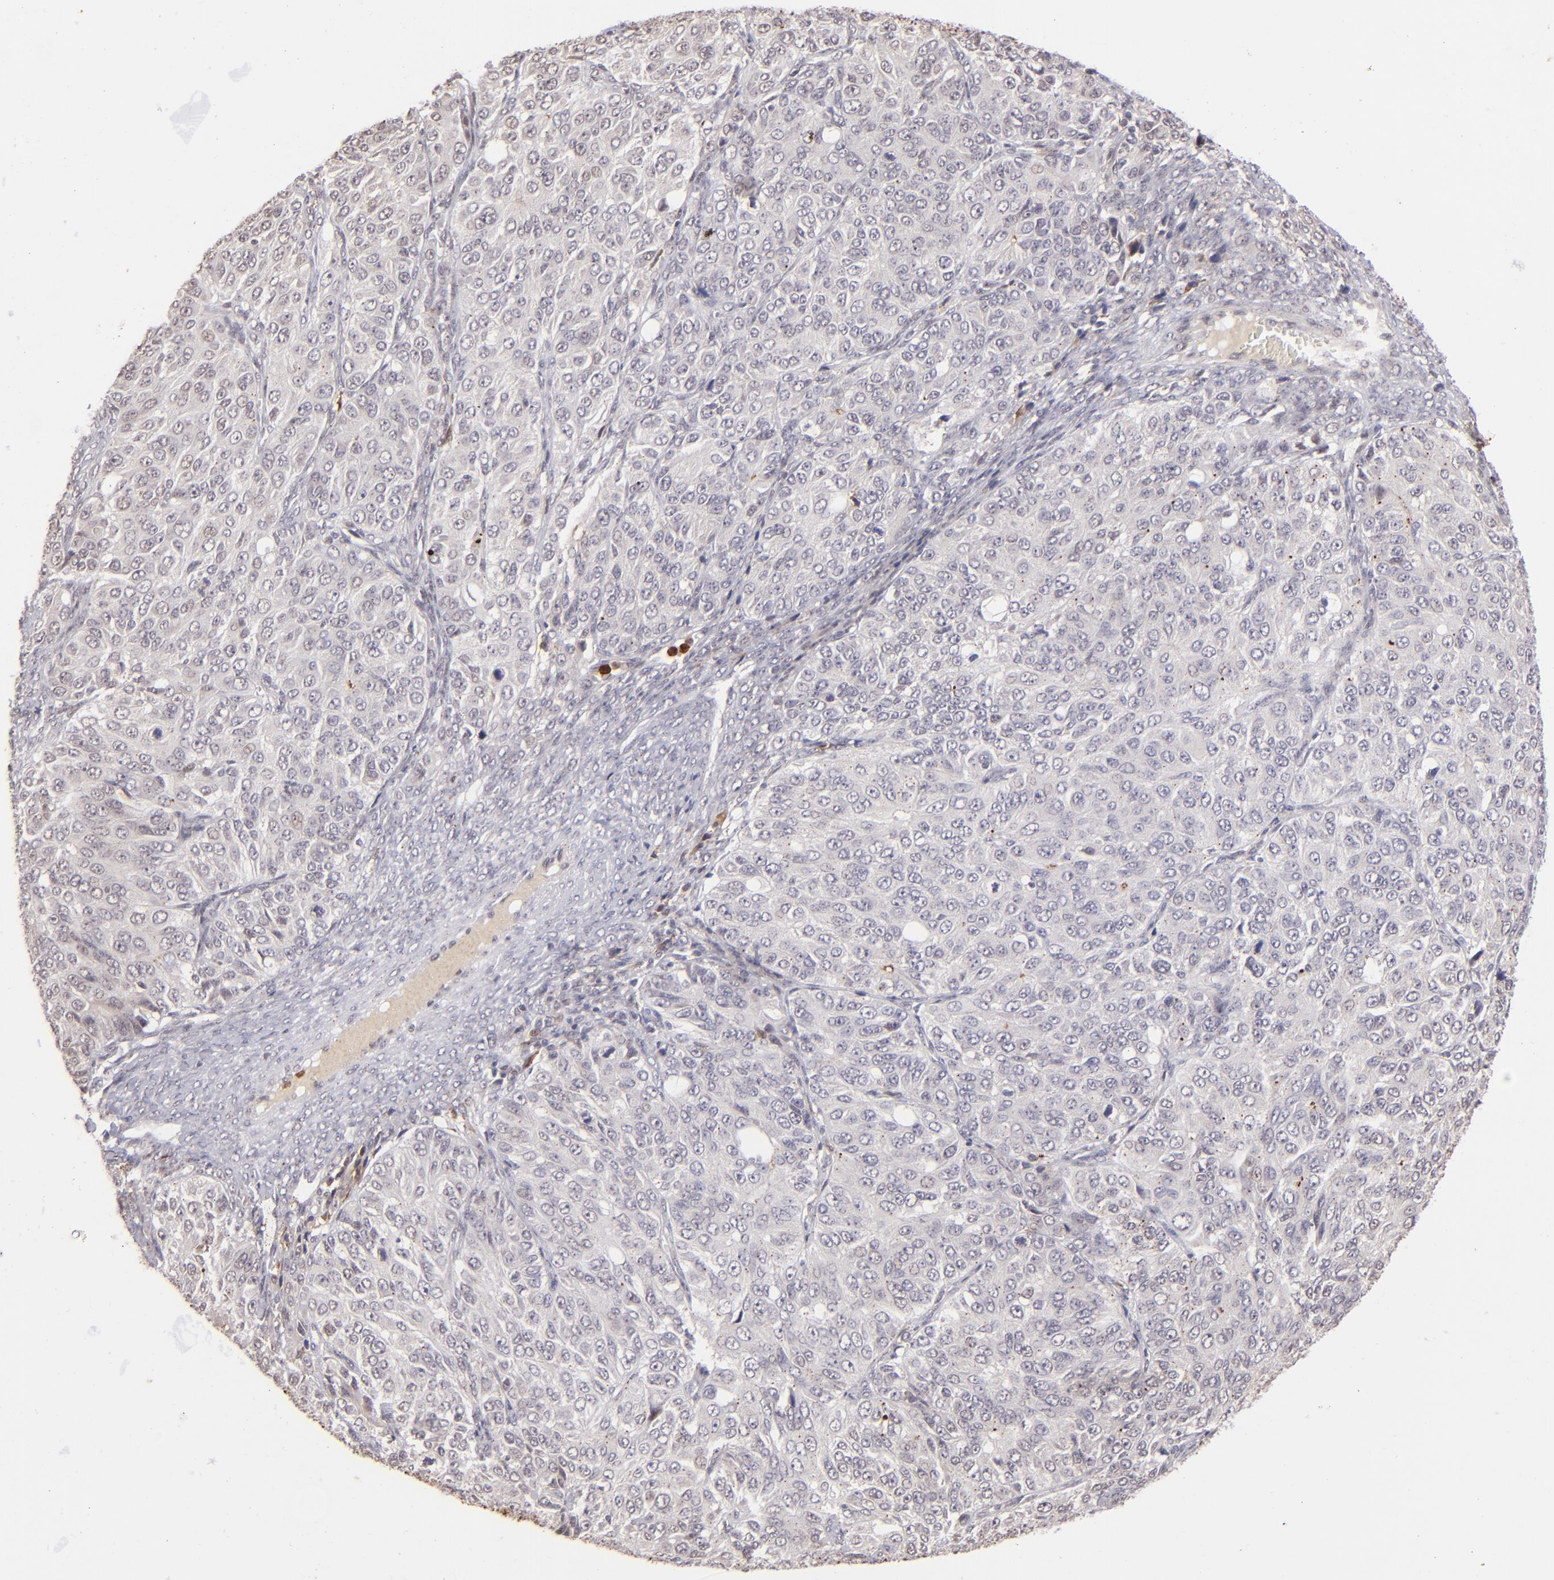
{"staining": {"intensity": "negative", "quantity": "none", "location": "none"}, "tissue": "ovarian cancer", "cell_type": "Tumor cells", "image_type": "cancer", "snomed": [{"axis": "morphology", "description": "Carcinoma, endometroid"}, {"axis": "topography", "description": "Ovary"}], "caption": "Tumor cells show no significant protein positivity in endometroid carcinoma (ovarian).", "gene": "RXRG", "patient": {"sex": "female", "age": 51}}